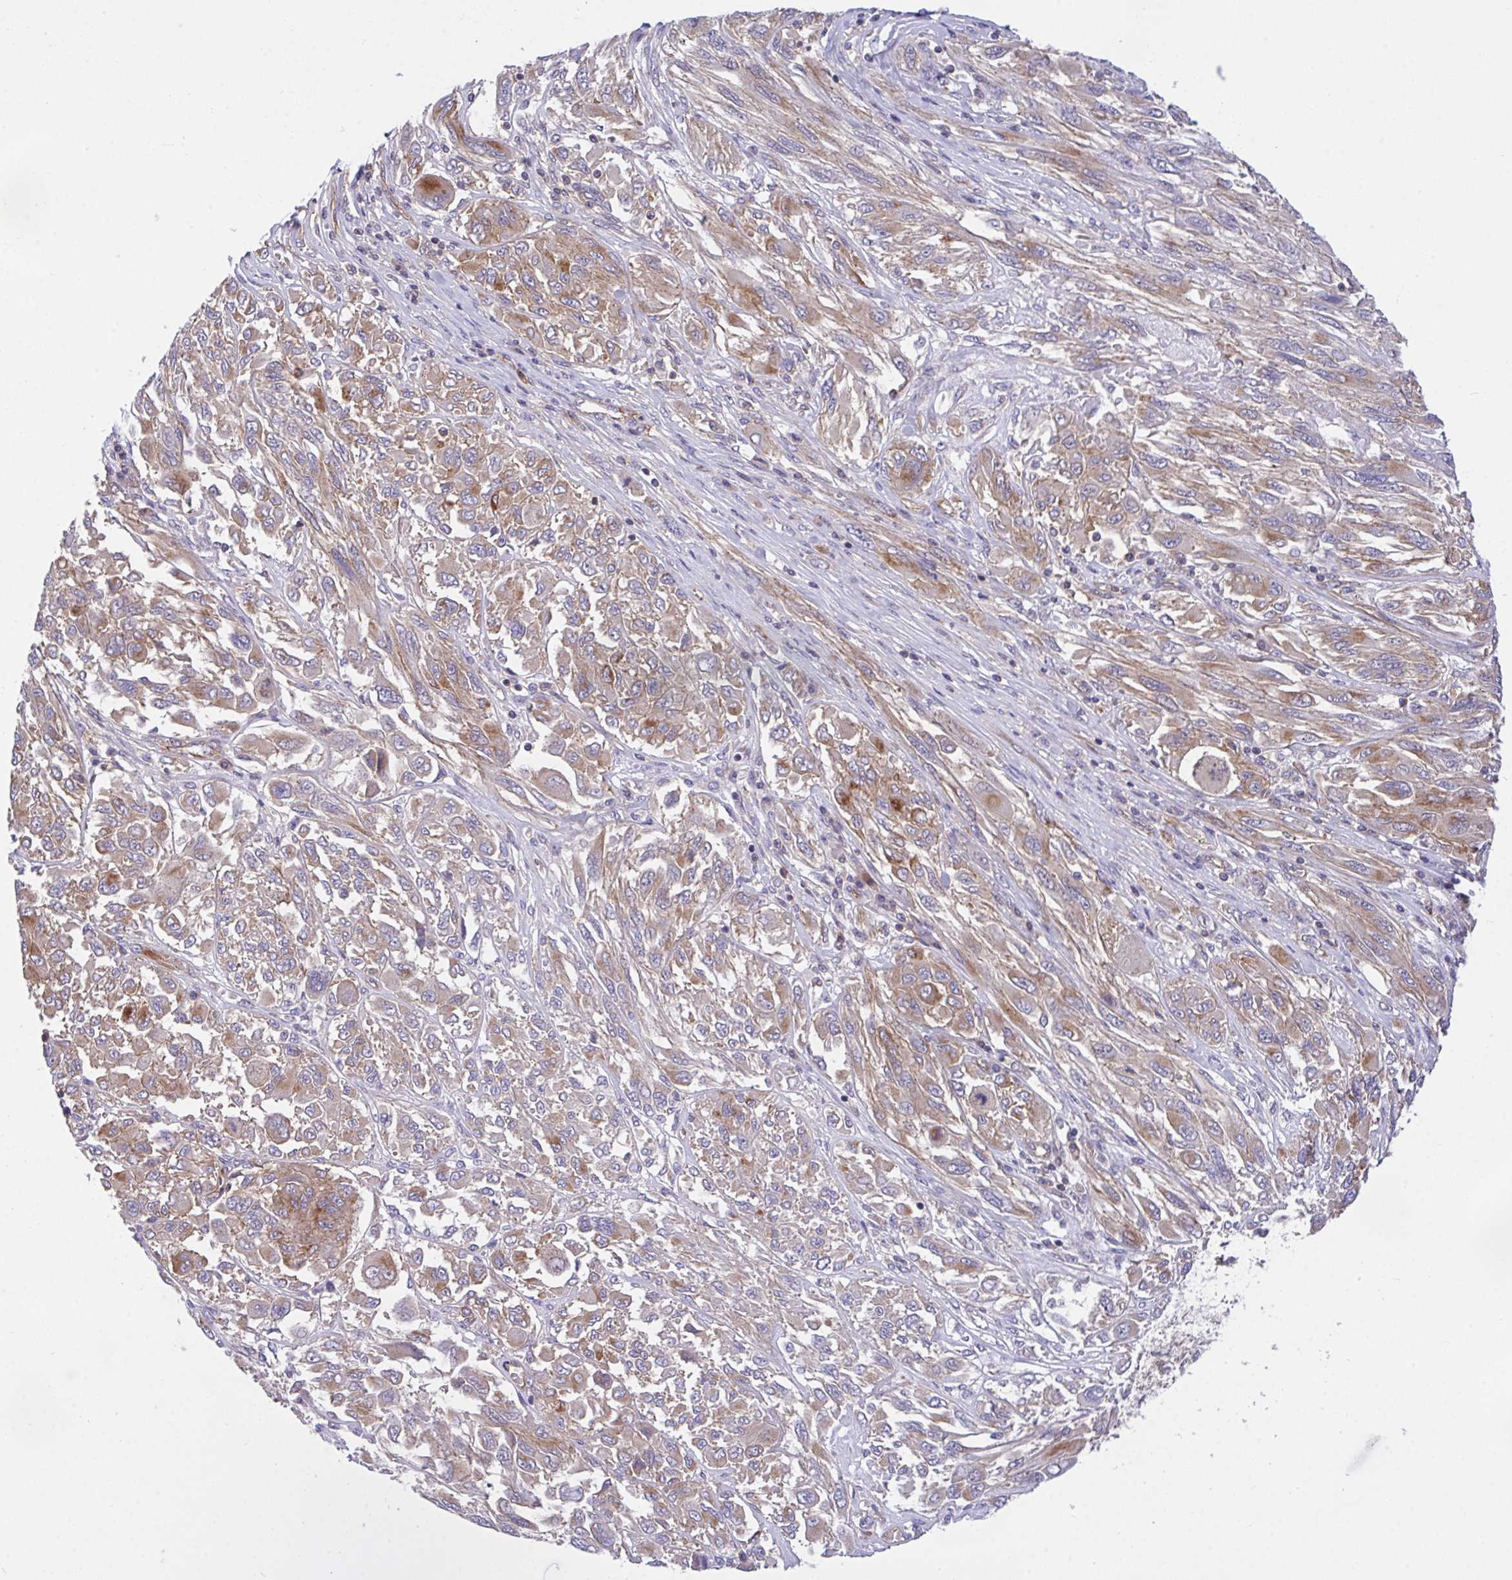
{"staining": {"intensity": "moderate", "quantity": "<25%", "location": "cytoplasmic/membranous"}, "tissue": "melanoma", "cell_type": "Tumor cells", "image_type": "cancer", "snomed": [{"axis": "morphology", "description": "Malignant melanoma, NOS"}, {"axis": "topography", "description": "Skin"}], "caption": "Malignant melanoma was stained to show a protein in brown. There is low levels of moderate cytoplasmic/membranous expression in about <25% of tumor cells. Using DAB (brown) and hematoxylin (blue) stains, captured at high magnification using brightfield microscopy.", "gene": "C4orf36", "patient": {"sex": "female", "age": 91}}